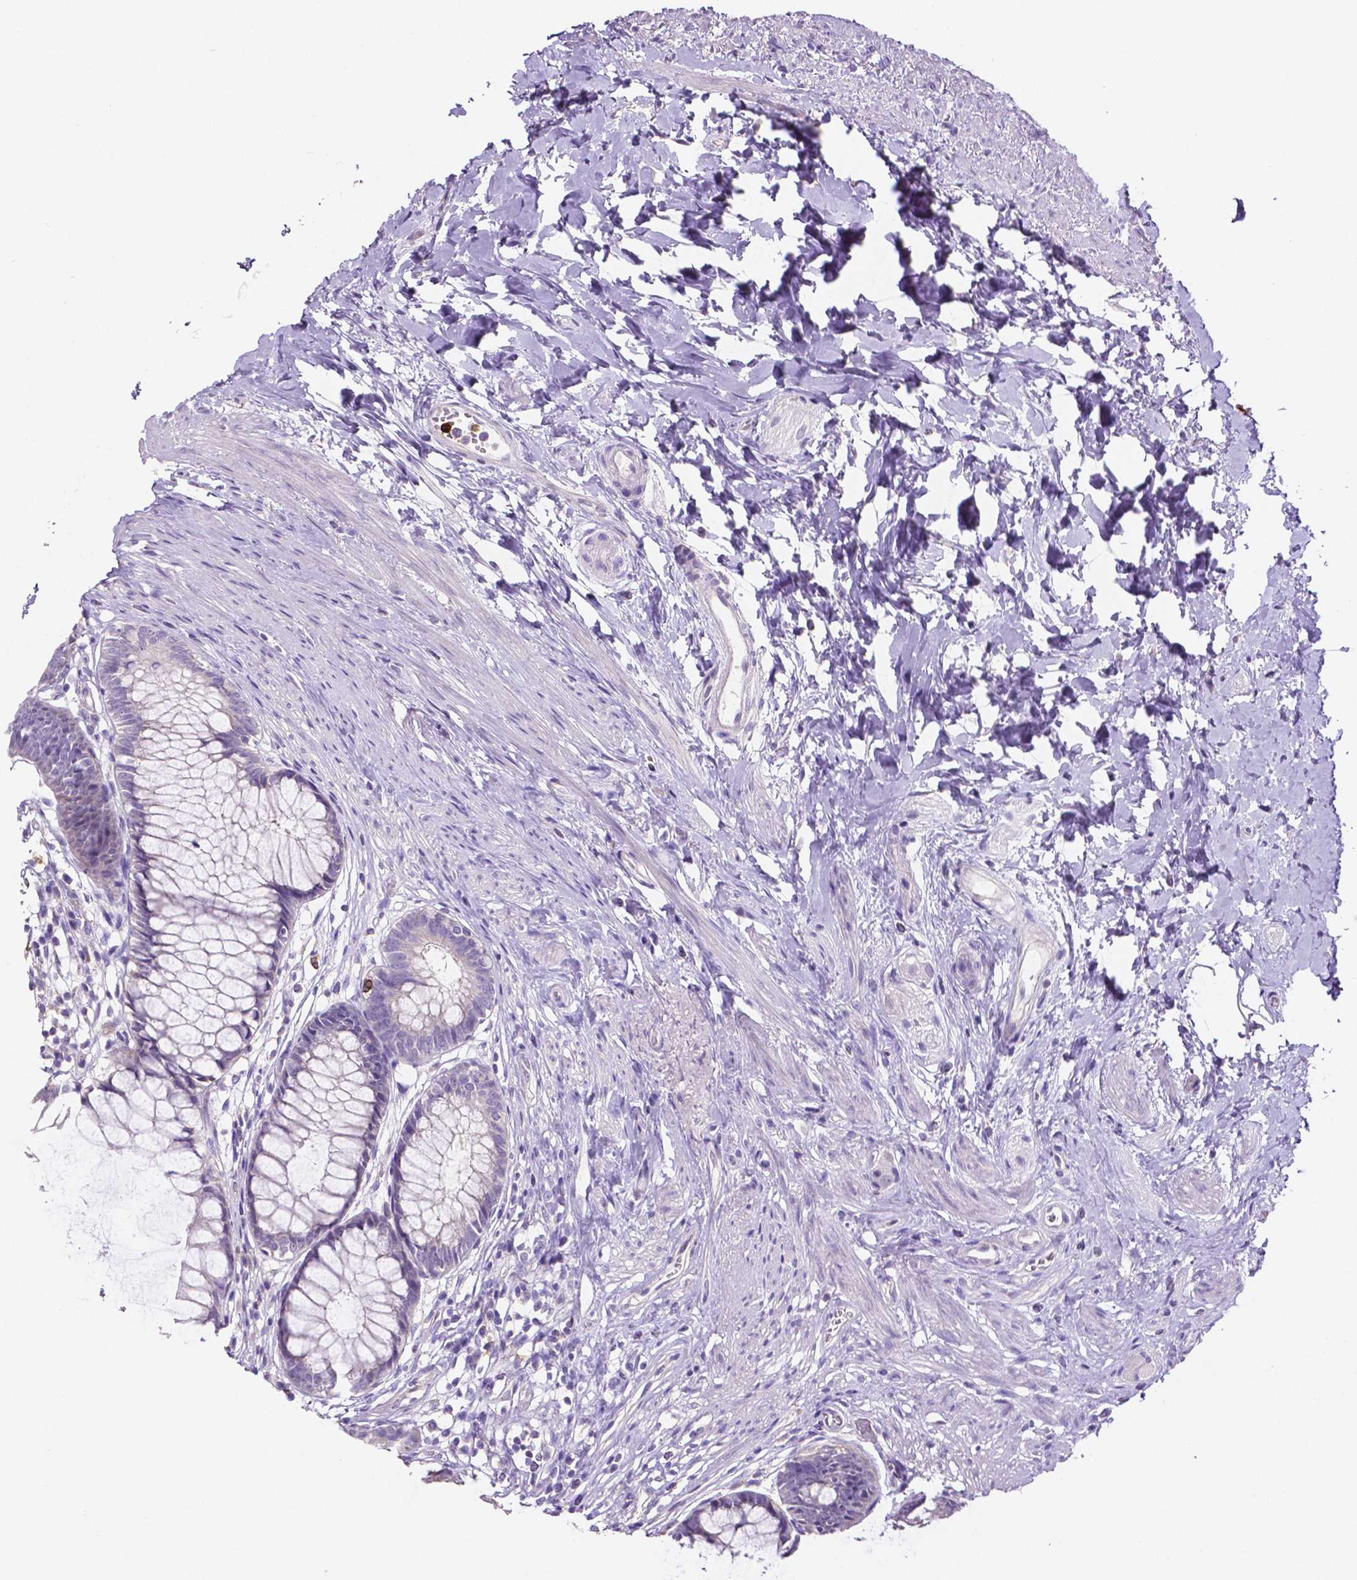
{"staining": {"intensity": "negative", "quantity": "none", "location": "none"}, "tissue": "rectum", "cell_type": "Glandular cells", "image_type": "normal", "snomed": [{"axis": "morphology", "description": "Normal tissue, NOS"}, {"axis": "topography", "description": "Smooth muscle"}, {"axis": "topography", "description": "Rectum"}], "caption": "Rectum stained for a protein using immunohistochemistry (IHC) demonstrates no expression glandular cells.", "gene": "MMP9", "patient": {"sex": "male", "age": 53}}